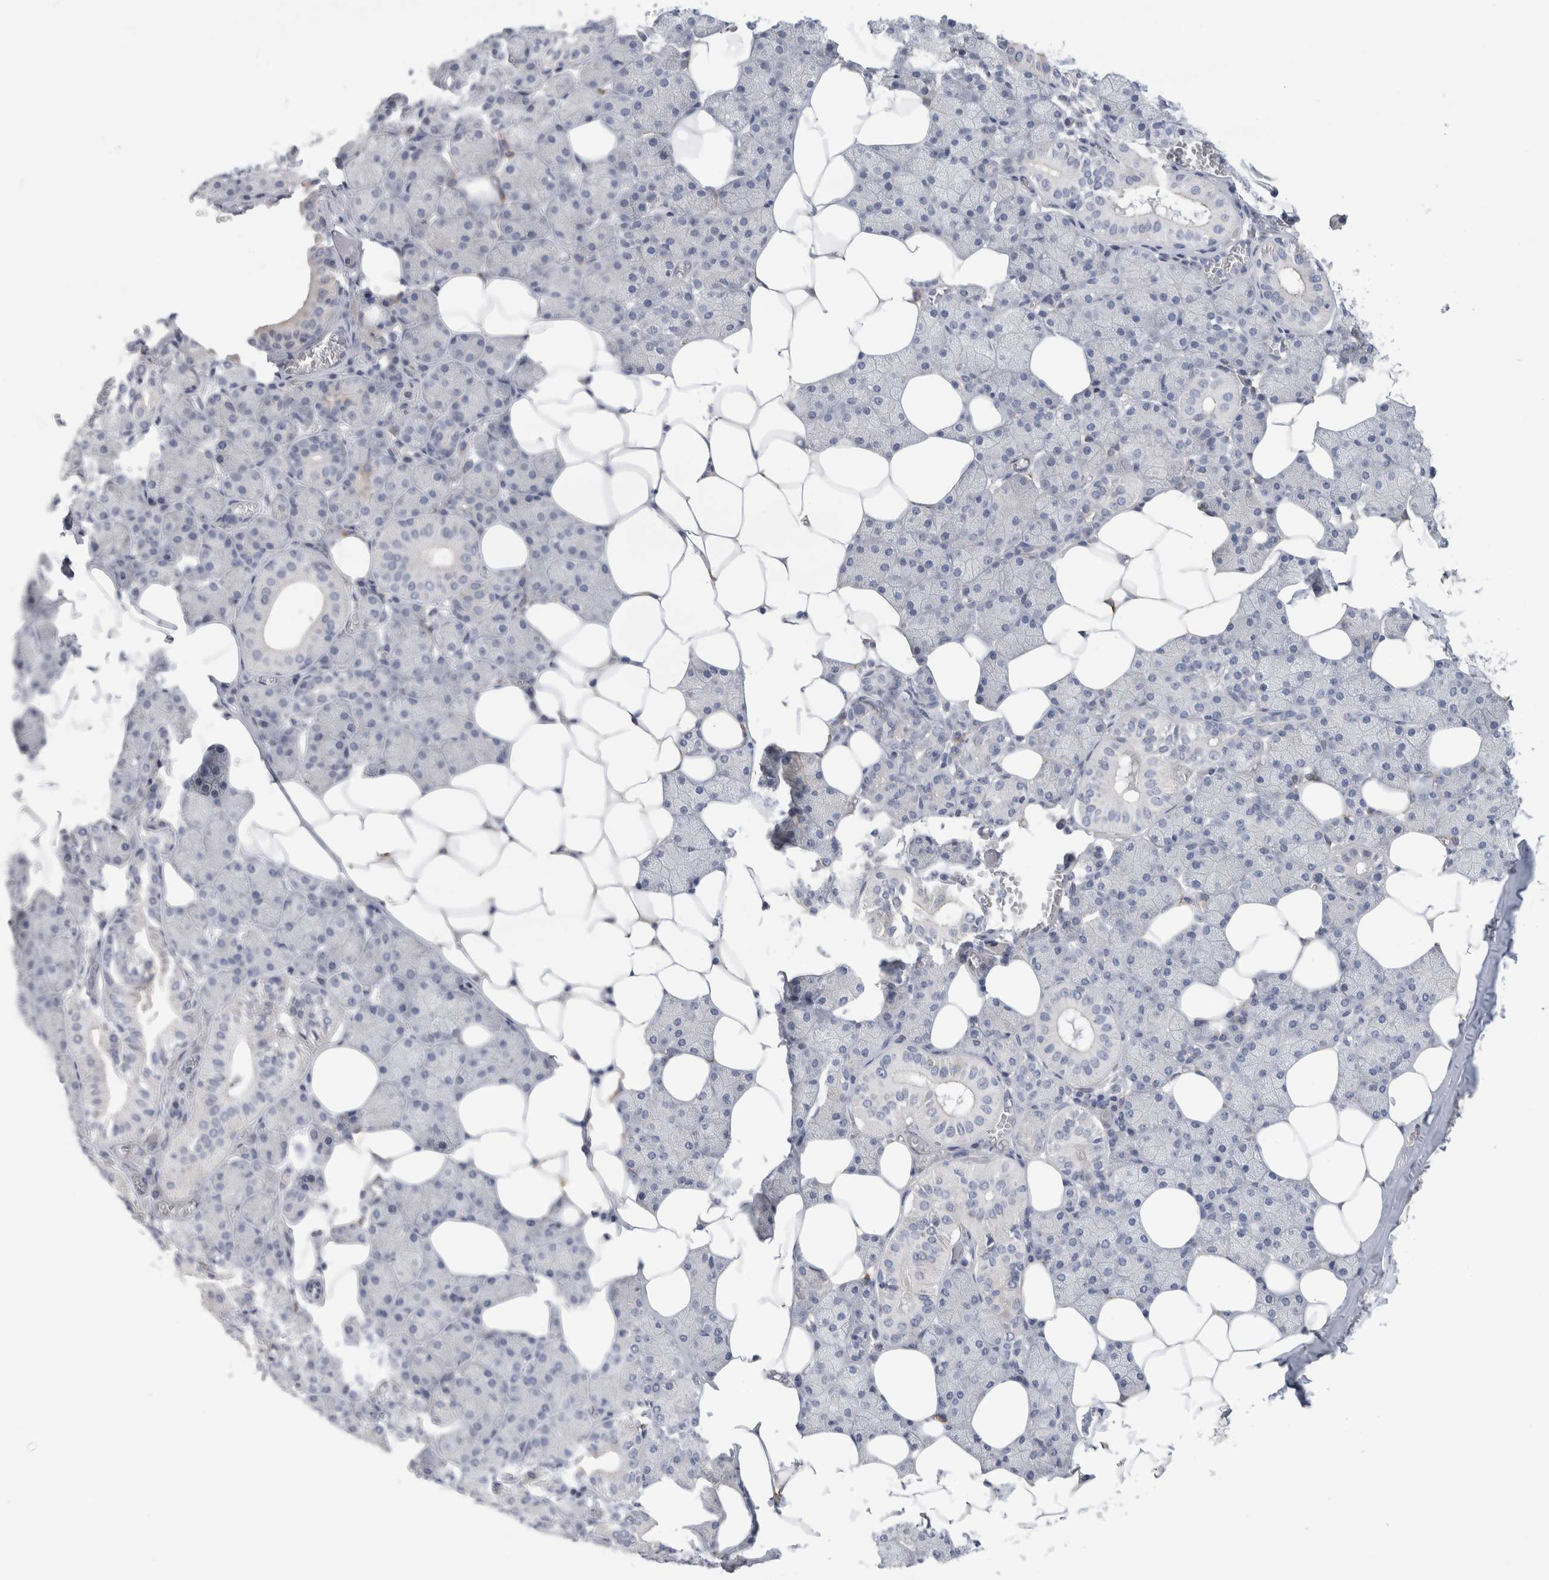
{"staining": {"intensity": "negative", "quantity": "none", "location": "none"}, "tissue": "salivary gland", "cell_type": "Glandular cells", "image_type": "normal", "snomed": [{"axis": "morphology", "description": "Normal tissue, NOS"}, {"axis": "topography", "description": "Salivary gland"}], "caption": "Histopathology image shows no protein expression in glandular cells of unremarkable salivary gland.", "gene": "SYTL5", "patient": {"sex": "female", "age": 33}}